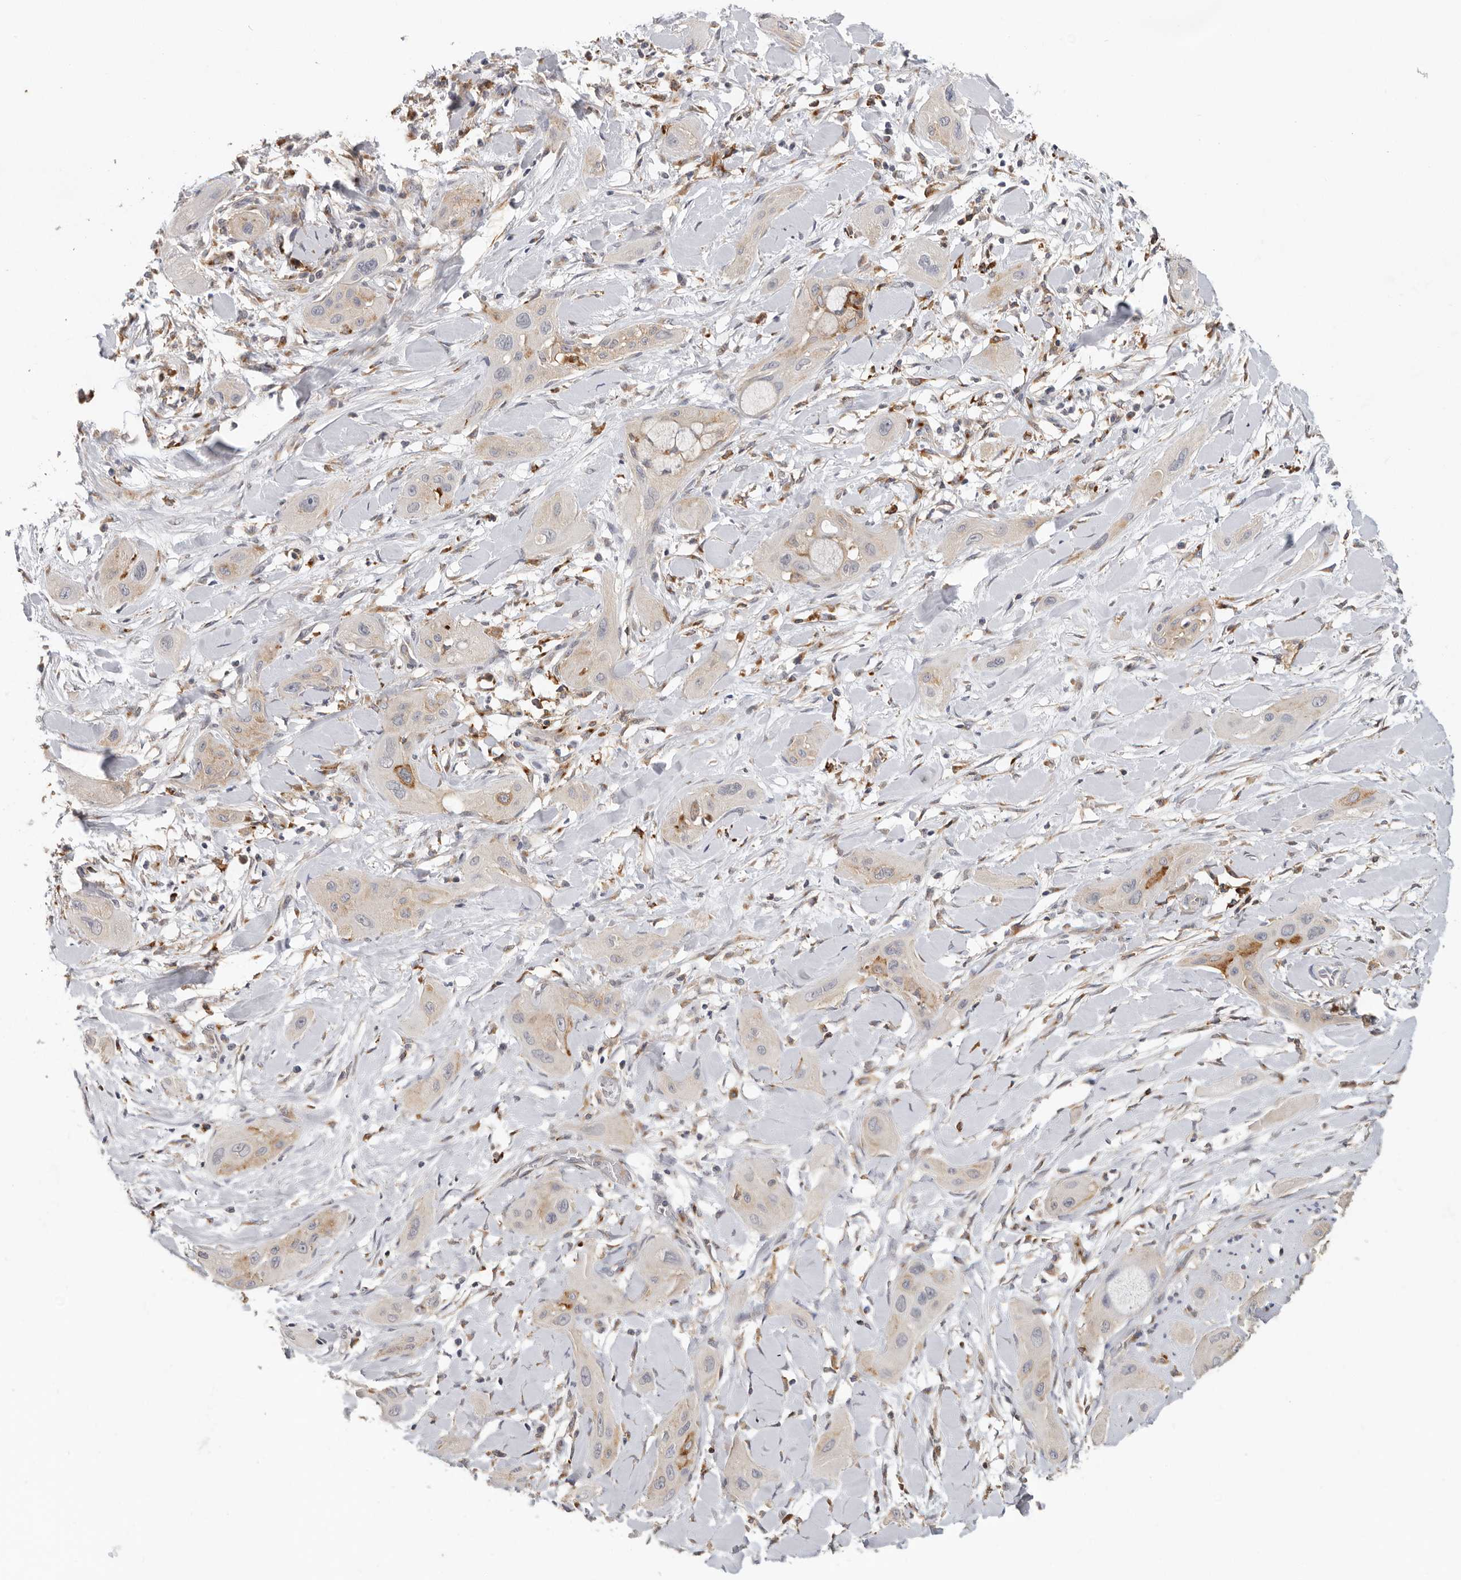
{"staining": {"intensity": "moderate", "quantity": "<25%", "location": "cytoplasmic/membranous"}, "tissue": "lung cancer", "cell_type": "Tumor cells", "image_type": "cancer", "snomed": [{"axis": "morphology", "description": "Squamous cell carcinoma, NOS"}, {"axis": "topography", "description": "Lung"}], "caption": "Protein staining by immunohistochemistry (IHC) exhibits moderate cytoplasmic/membranous expression in approximately <25% of tumor cells in lung cancer (squamous cell carcinoma). The protein is shown in brown color, while the nuclei are stained blue.", "gene": "TFRC", "patient": {"sex": "female", "age": 47}}